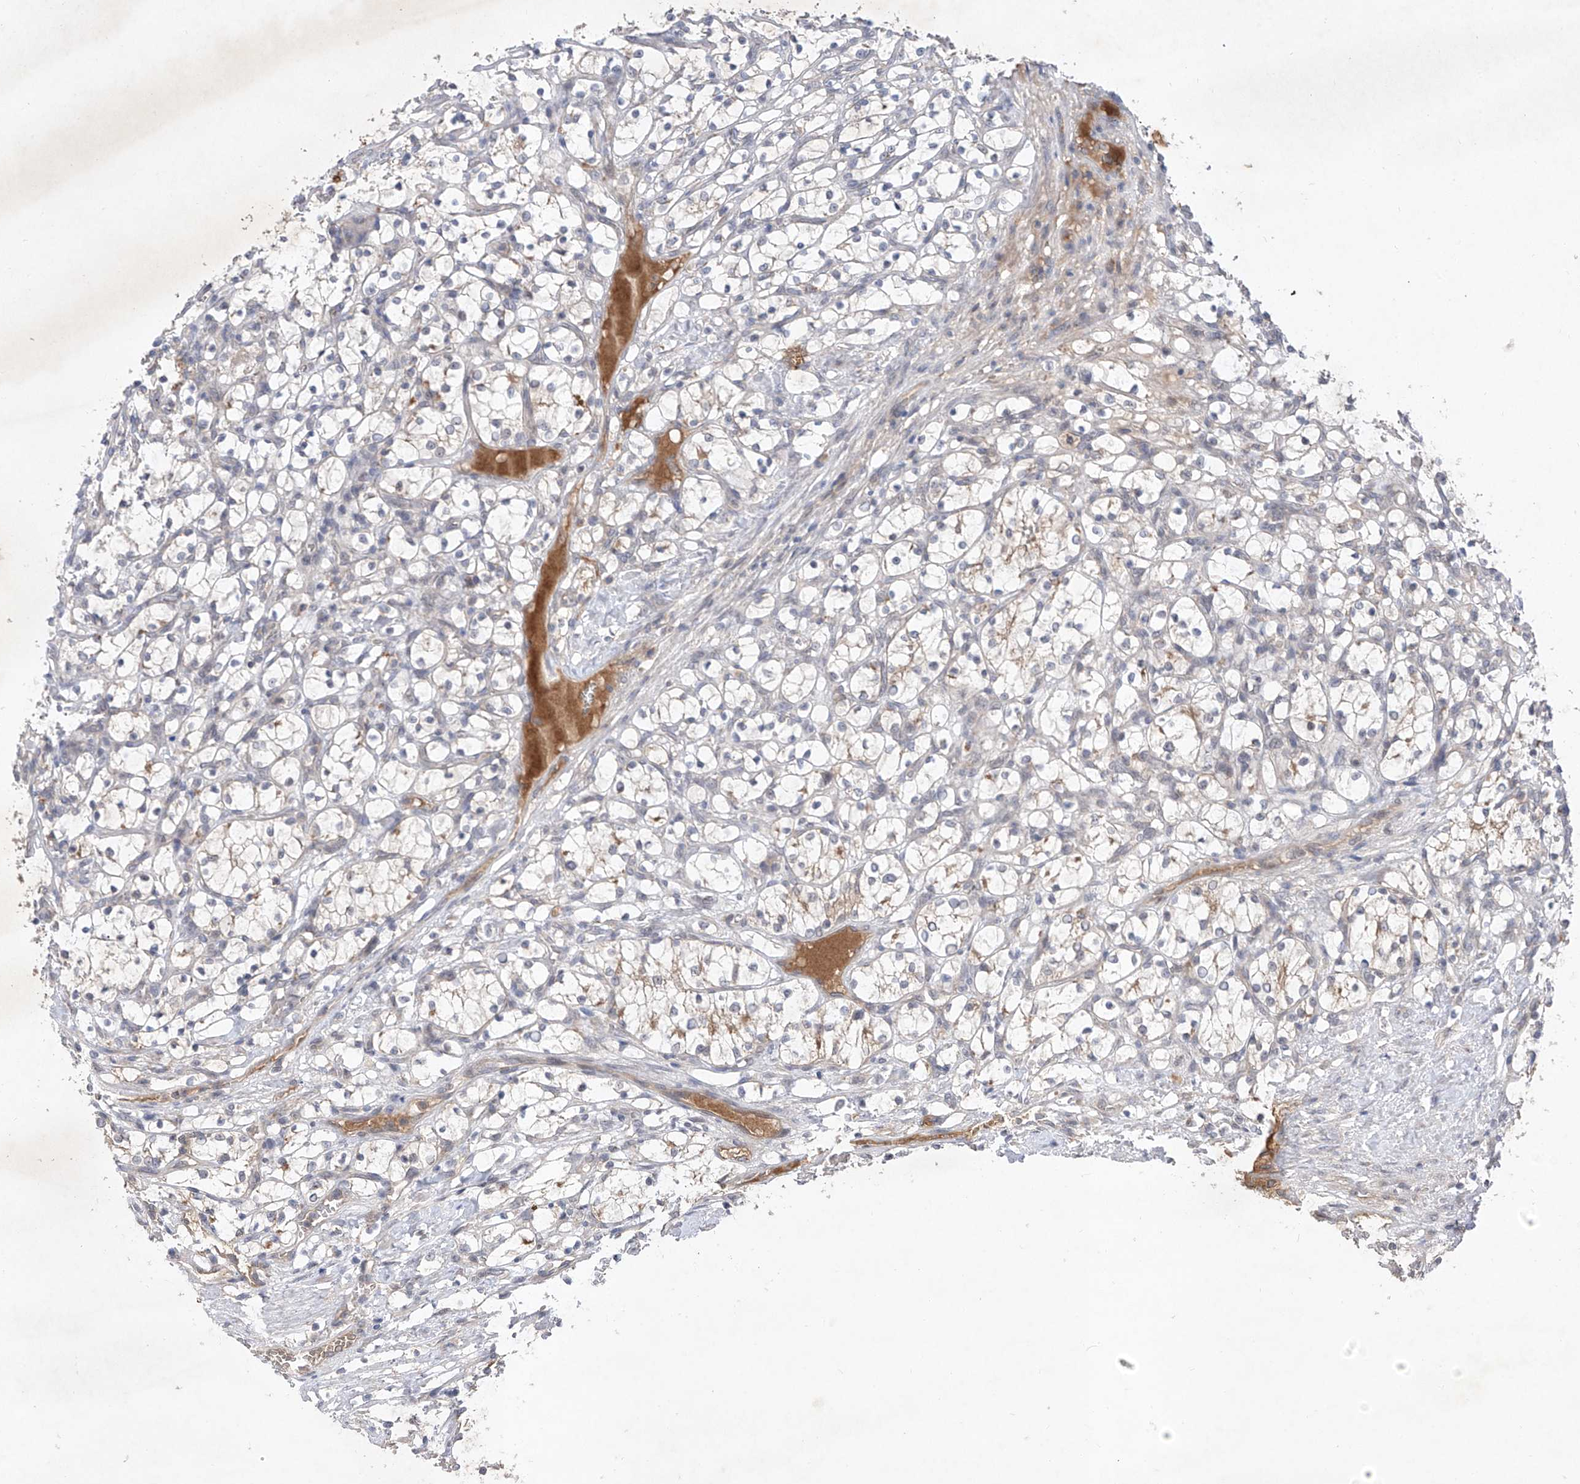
{"staining": {"intensity": "negative", "quantity": "none", "location": "none"}, "tissue": "renal cancer", "cell_type": "Tumor cells", "image_type": "cancer", "snomed": [{"axis": "morphology", "description": "Adenocarcinoma, NOS"}, {"axis": "topography", "description": "Kidney"}], "caption": "Immunohistochemistry photomicrograph of neoplastic tissue: human renal adenocarcinoma stained with DAB (3,3'-diaminobenzidine) displays no significant protein positivity in tumor cells.", "gene": "FAM135A", "patient": {"sex": "female", "age": 69}}